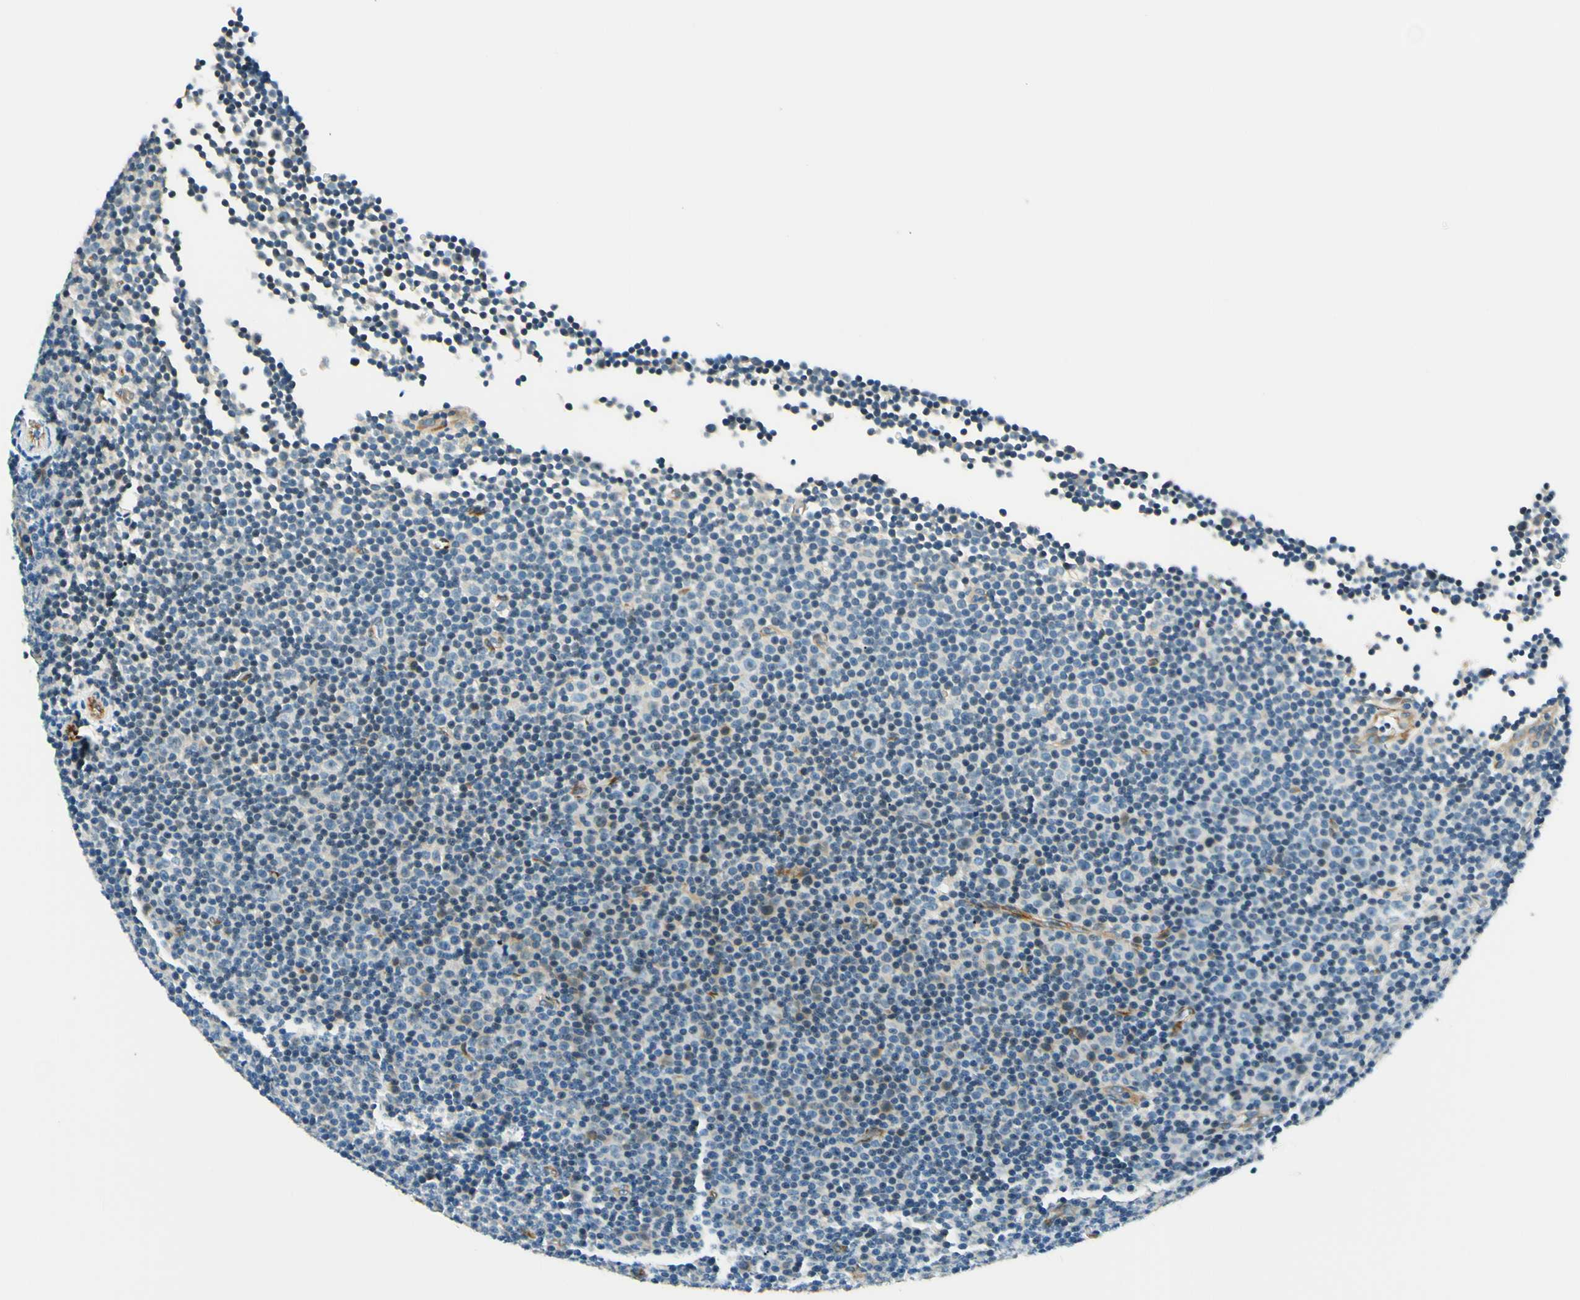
{"staining": {"intensity": "negative", "quantity": "none", "location": "none"}, "tissue": "lymphoma", "cell_type": "Tumor cells", "image_type": "cancer", "snomed": [{"axis": "morphology", "description": "Malignant lymphoma, non-Hodgkin's type, Low grade"}, {"axis": "topography", "description": "Lymph node"}], "caption": "Immunohistochemistry image of human low-grade malignant lymphoma, non-Hodgkin's type stained for a protein (brown), which shows no staining in tumor cells.", "gene": "TAOK2", "patient": {"sex": "female", "age": 67}}